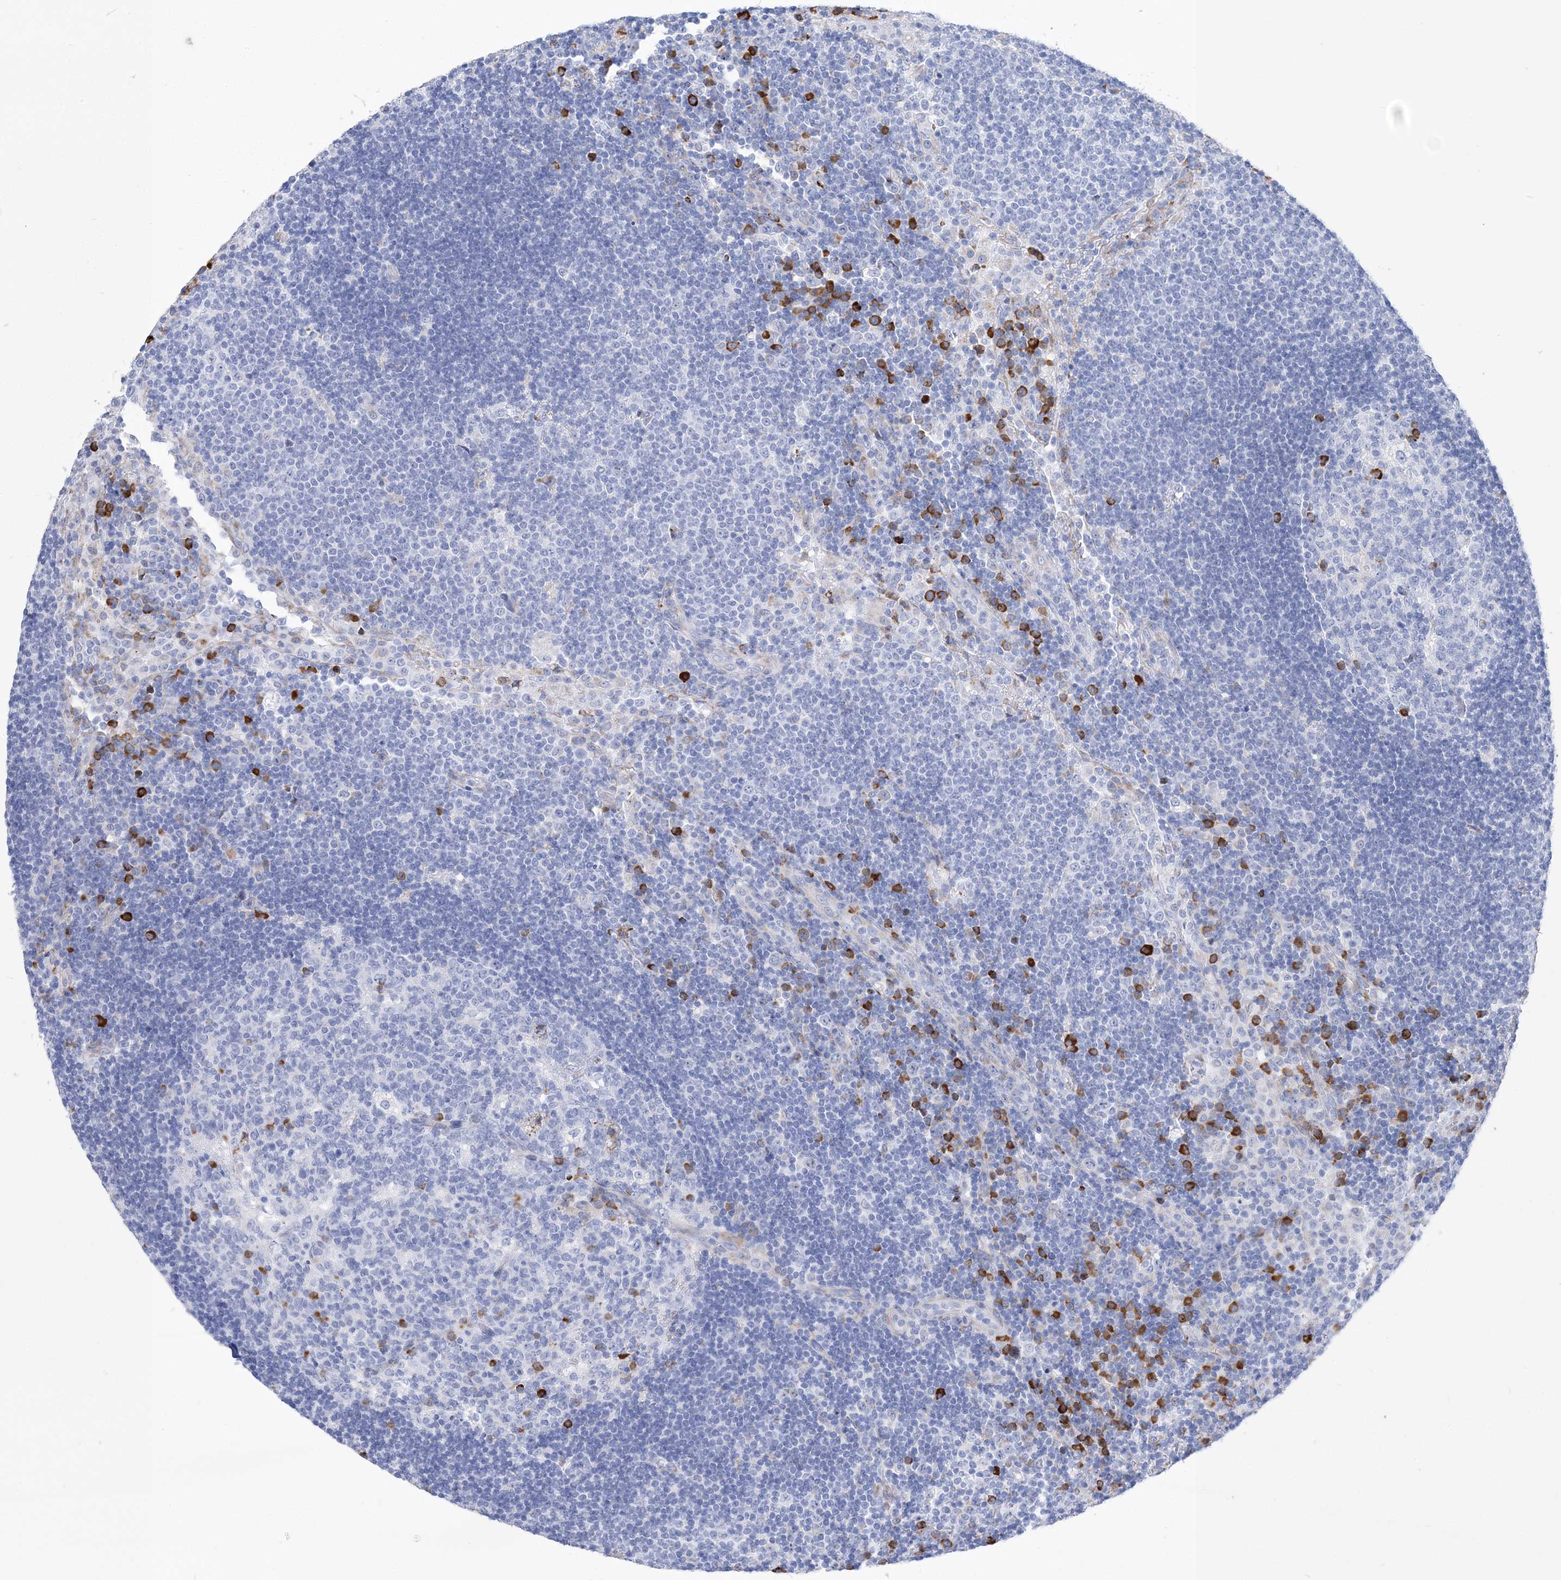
{"staining": {"intensity": "strong", "quantity": "<25%", "location": "cytoplasmic/membranous"}, "tissue": "lymph node", "cell_type": "Germinal center cells", "image_type": "normal", "snomed": [{"axis": "morphology", "description": "Normal tissue, NOS"}, {"axis": "topography", "description": "Lymph node"}], "caption": "The micrograph displays immunohistochemical staining of normal lymph node. There is strong cytoplasmic/membranous staining is identified in approximately <25% of germinal center cells. (brown staining indicates protein expression, while blue staining denotes nuclei).", "gene": "TSPYL6", "patient": {"sex": "female", "age": 53}}